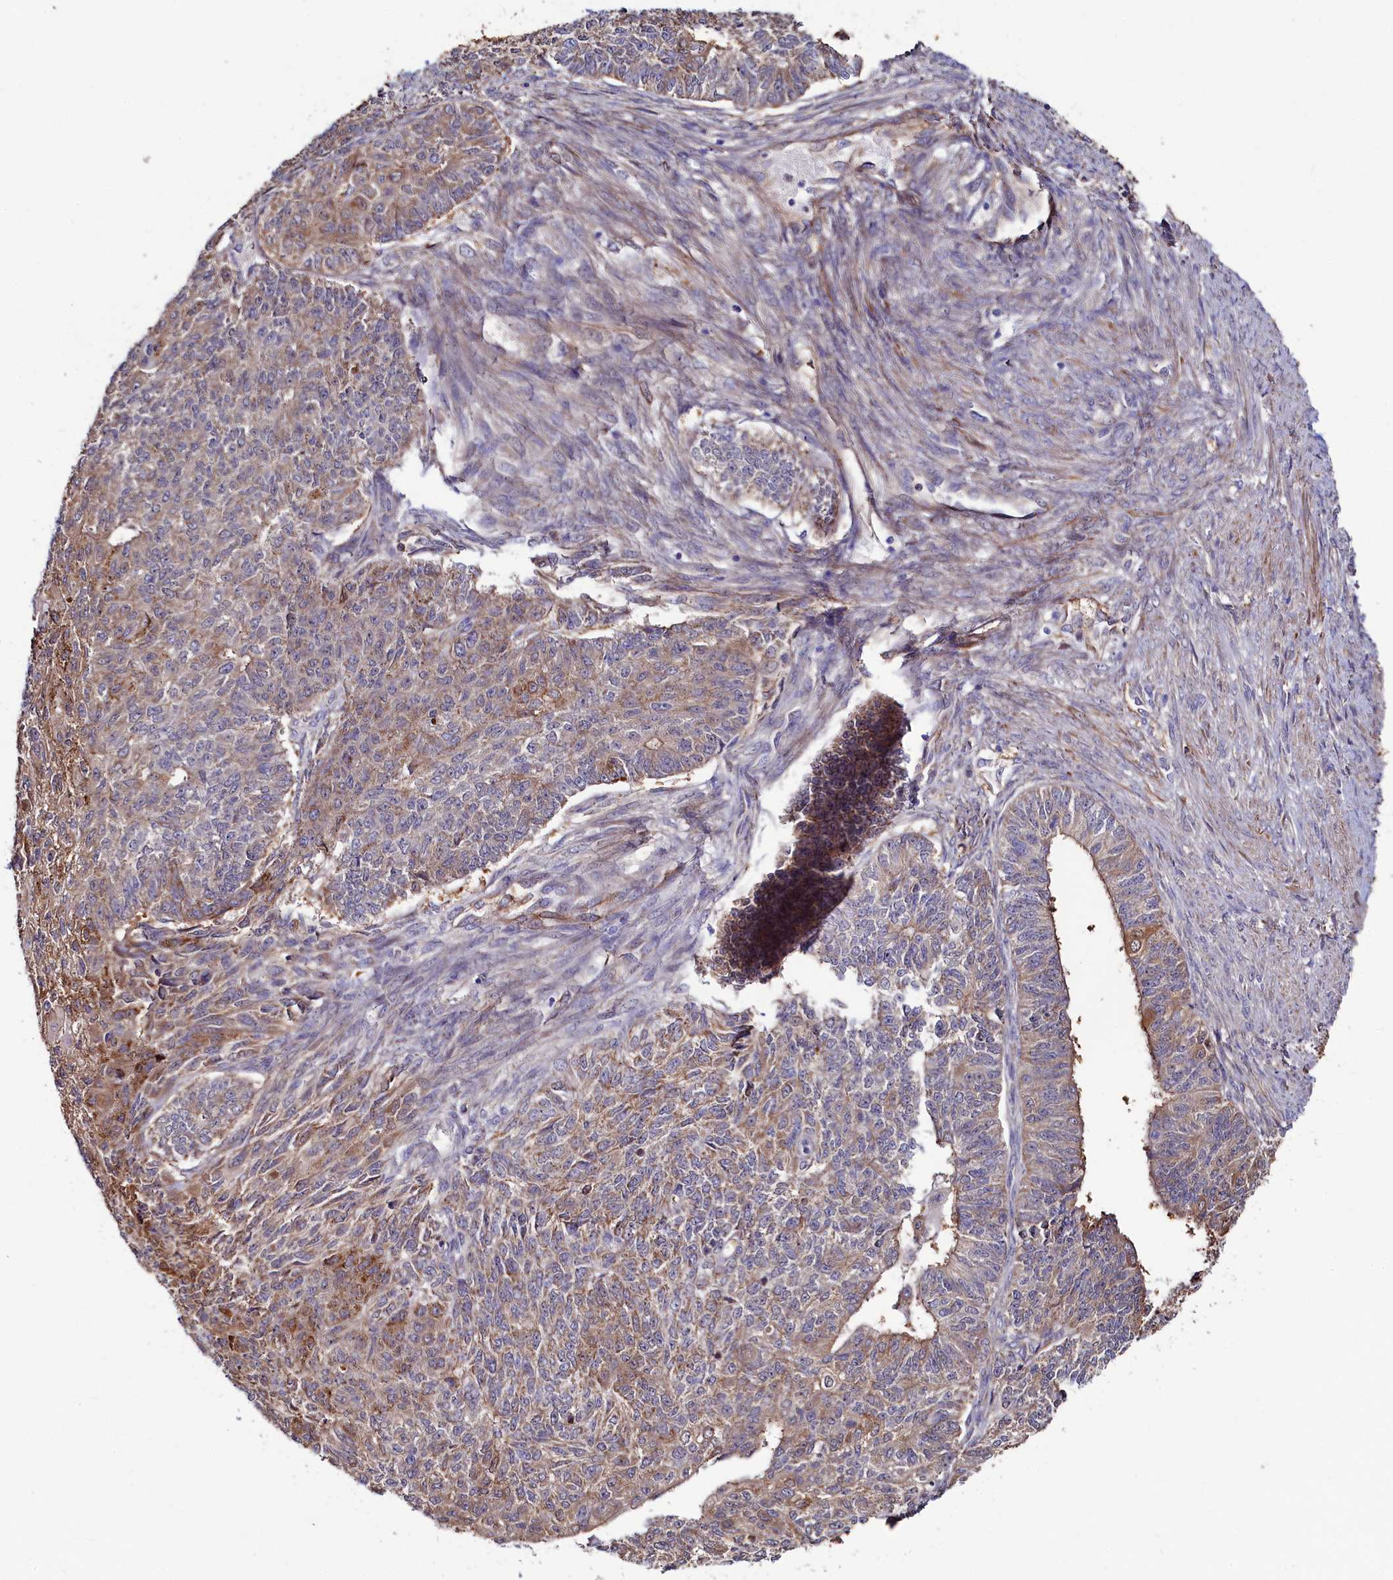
{"staining": {"intensity": "moderate", "quantity": "25%-75%", "location": "cytoplasmic/membranous"}, "tissue": "endometrial cancer", "cell_type": "Tumor cells", "image_type": "cancer", "snomed": [{"axis": "morphology", "description": "Adenocarcinoma, NOS"}, {"axis": "topography", "description": "Endometrium"}], "caption": "Protein staining of adenocarcinoma (endometrial) tissue exhibits moderate cytoplasmic/membranous positivity in approximately 25%-75% of tumor cells.", "gene": "ASTE1", "patient": {"sex": "female", "age": 32}}